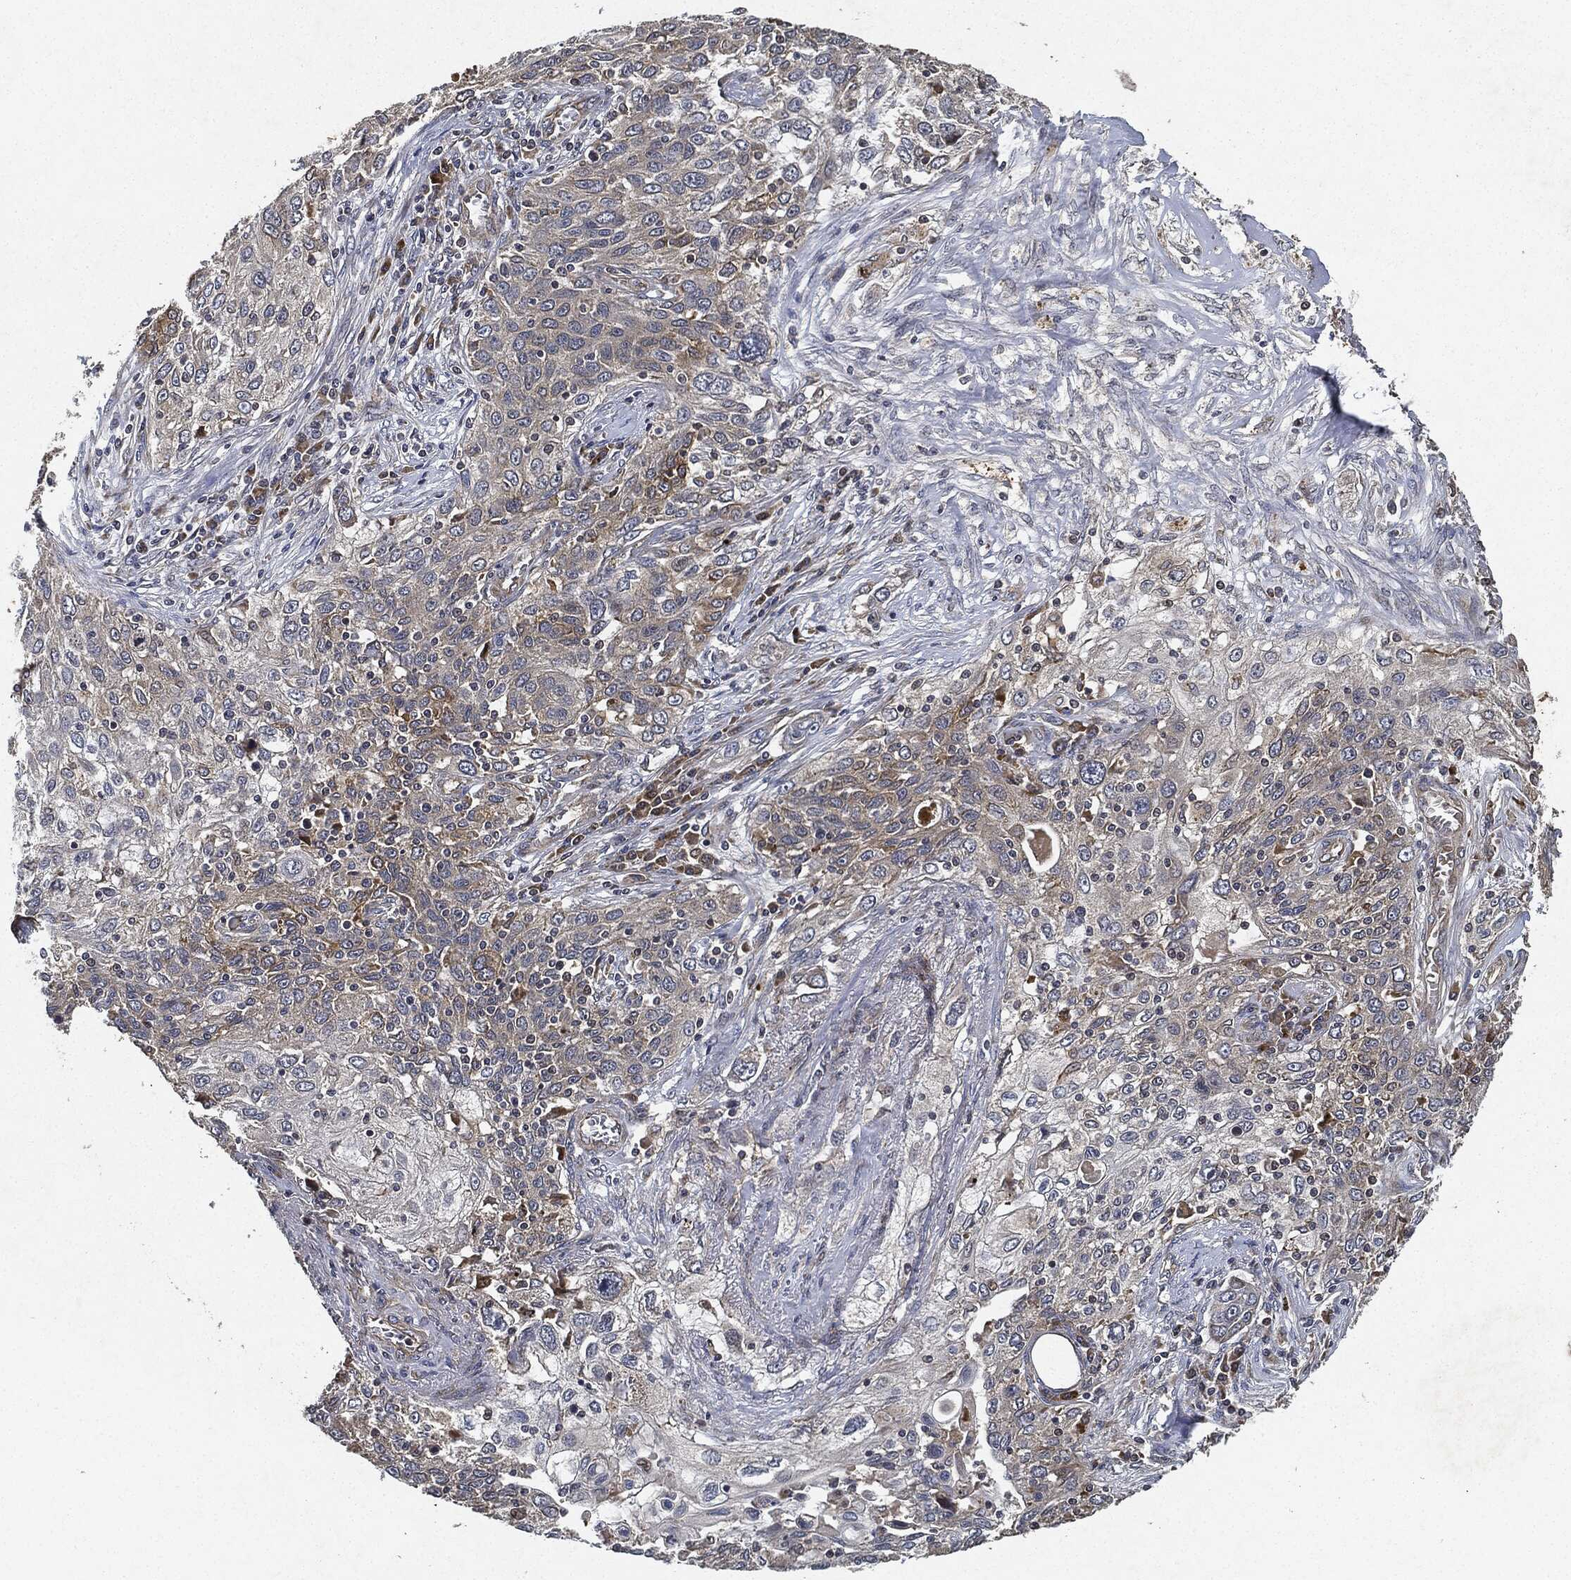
{"staining": {"intensity": "weak", "quantity": "<25%", "location": "cytoplasmic/membranous"}, "tissue": "lung cancer", "cell_type": "Tumor cells", "image_type": "cancer", "snomed": [{"axis": "morphology", "description": "Squamous cell carcinoma, NOS"}, {"axis": "topography", "description": "Lung"}], "caption": "Squamous cell carcinoma (lung) was stained to show a protein in brown. There is no significant staining in tumor cells.", "gene": "MLST8", "patient": {"sex": "female", "age": 69}}